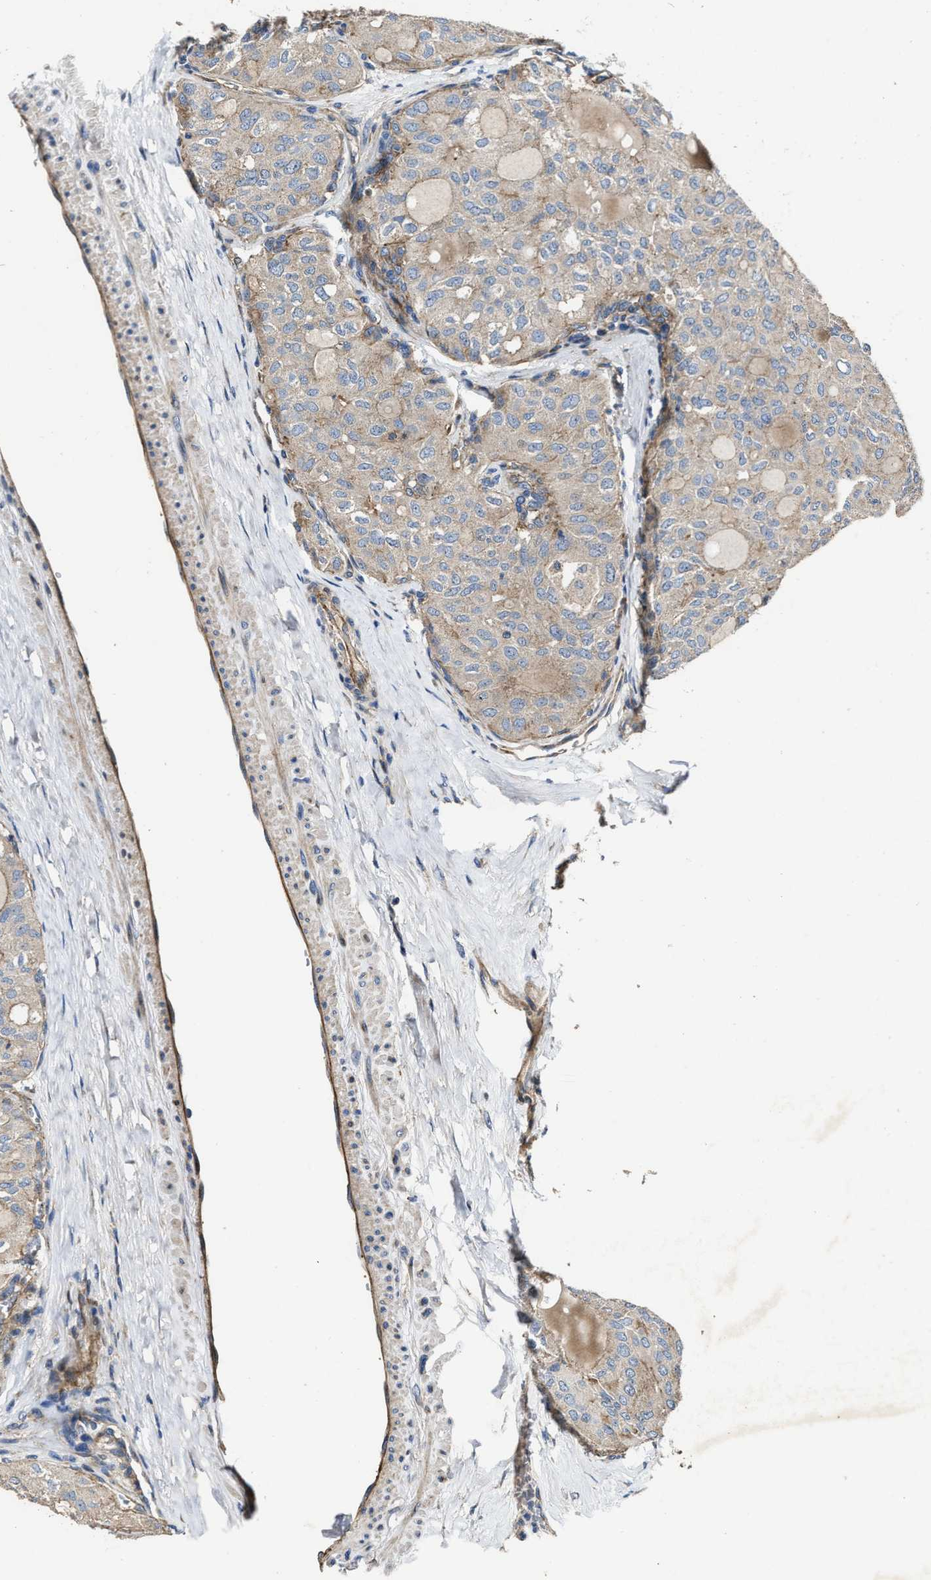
{"staining": {"intensity": "weak", "quantity": "<25%", "location": "cytoplasmic/membranous"}, "tissue": "thyroid cancer", "cell_type": "Tumor cells", "image_type": "cancer", "snomed": [{"axis": "morphology", "description": "Follicular adenoma carcinoma, NOS"}, {"axis": "topography", "description": "Thyroid gland"}], "caption": "Histopathology image shows no protein expression in tumor cells of thyroid cancer (follicular adenoma carcinoma) tissue.", "gene": "PTAR1", "patient": {"sex": "male", "age": 75}}